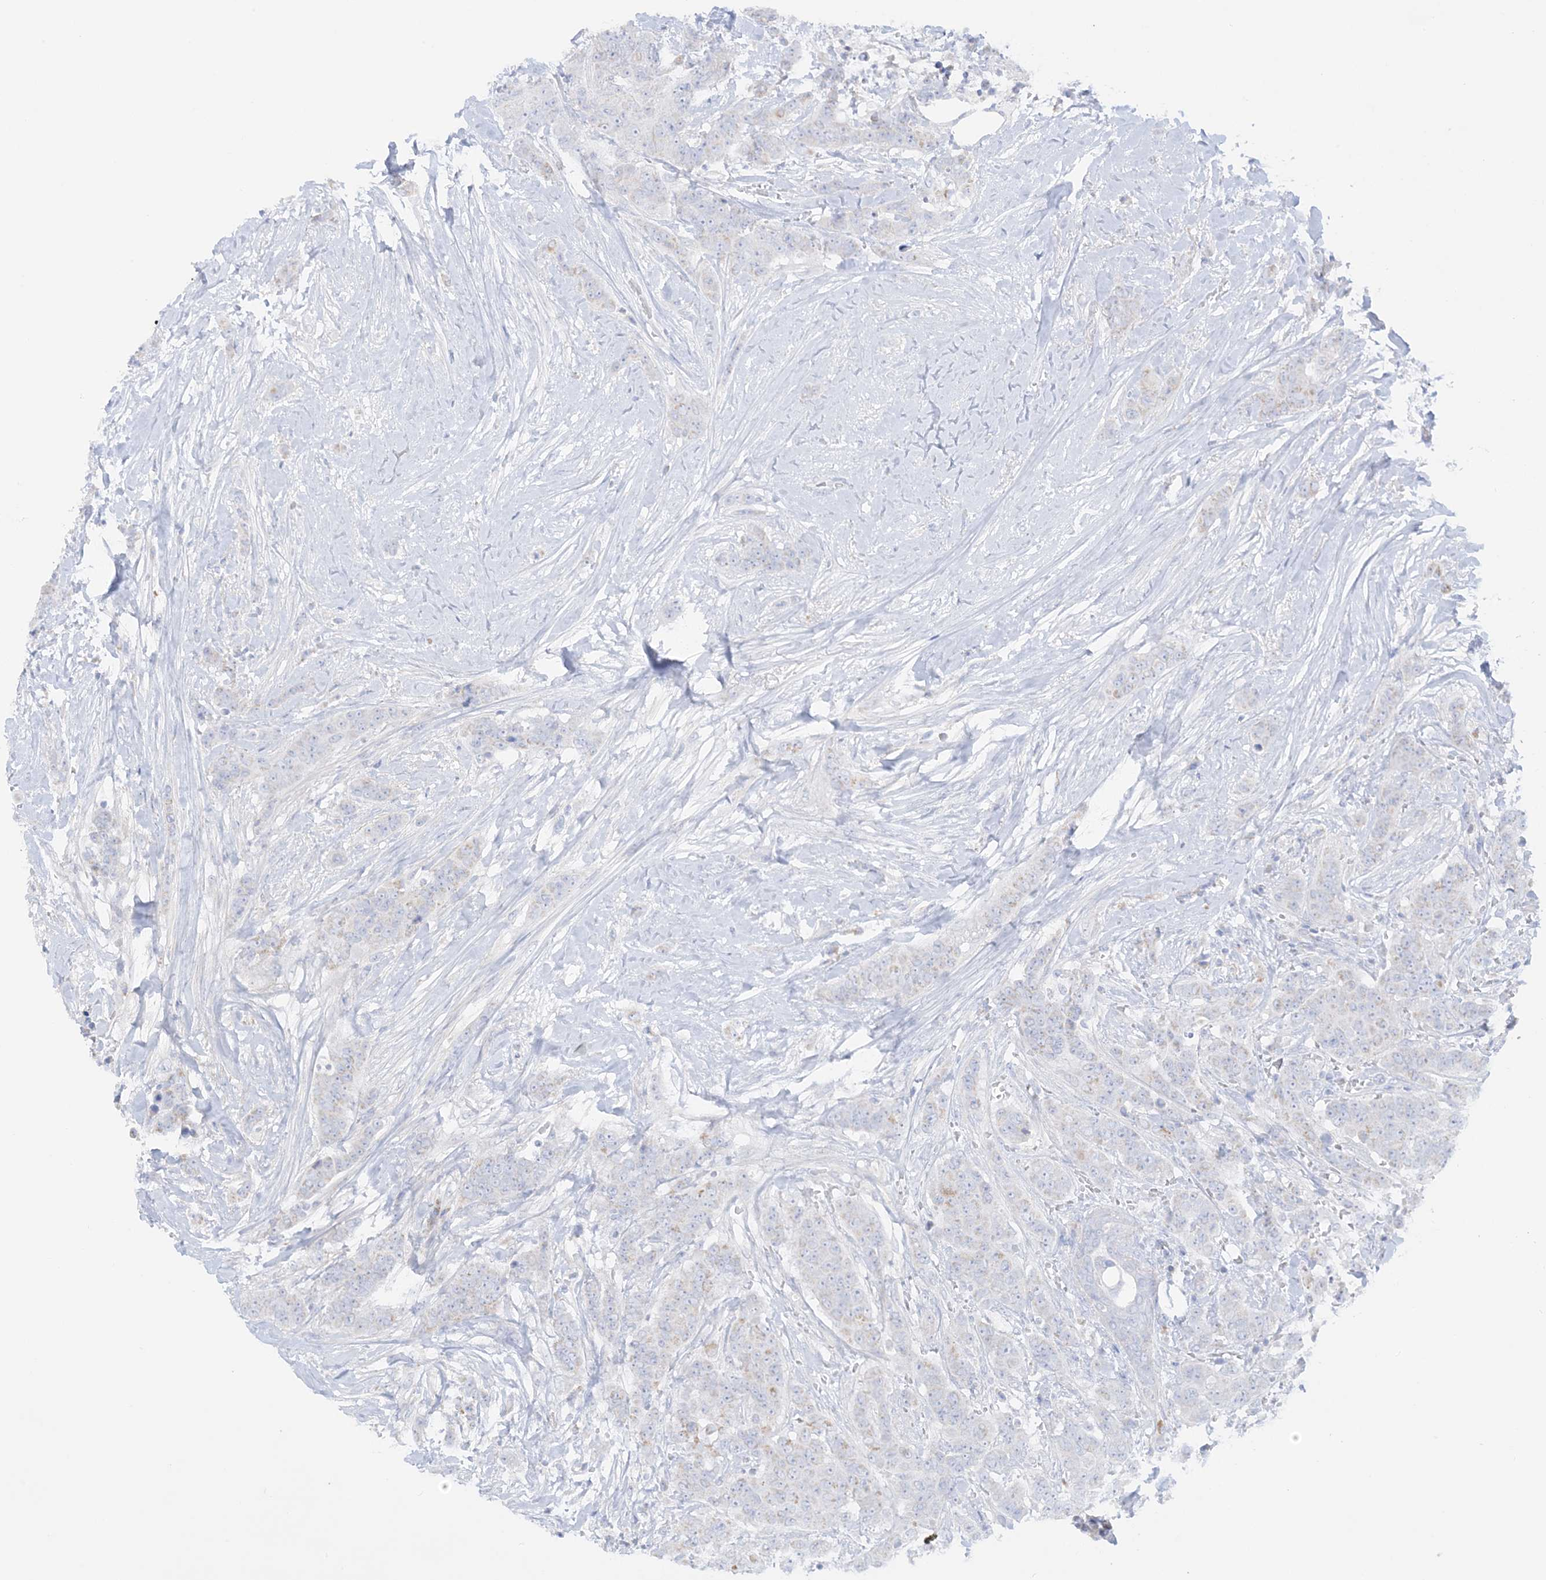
{"staining": {"intensity": "negative", "quantity": "none", "location": "none"}, "tissue": "breast cancer", "cell_type": "Tumor cells", "image_type": "cancer", "snomed": [{"axis": "morphology", "description": "Duct carcinoma"}, {"axis": "topography", "description": "Breast"}], "caption": "Intraductal carcinoma (breast) was stained to show a protein in brown. There is no significant staining in tumor cells. The staining is performed using DAB (3,3'-diaminobenzidine) brown chromogen with nuclei counter-stained in using hematoxylin.", "gene": "SLC26A3", "patient": {"sex": "female", "age": 40}}